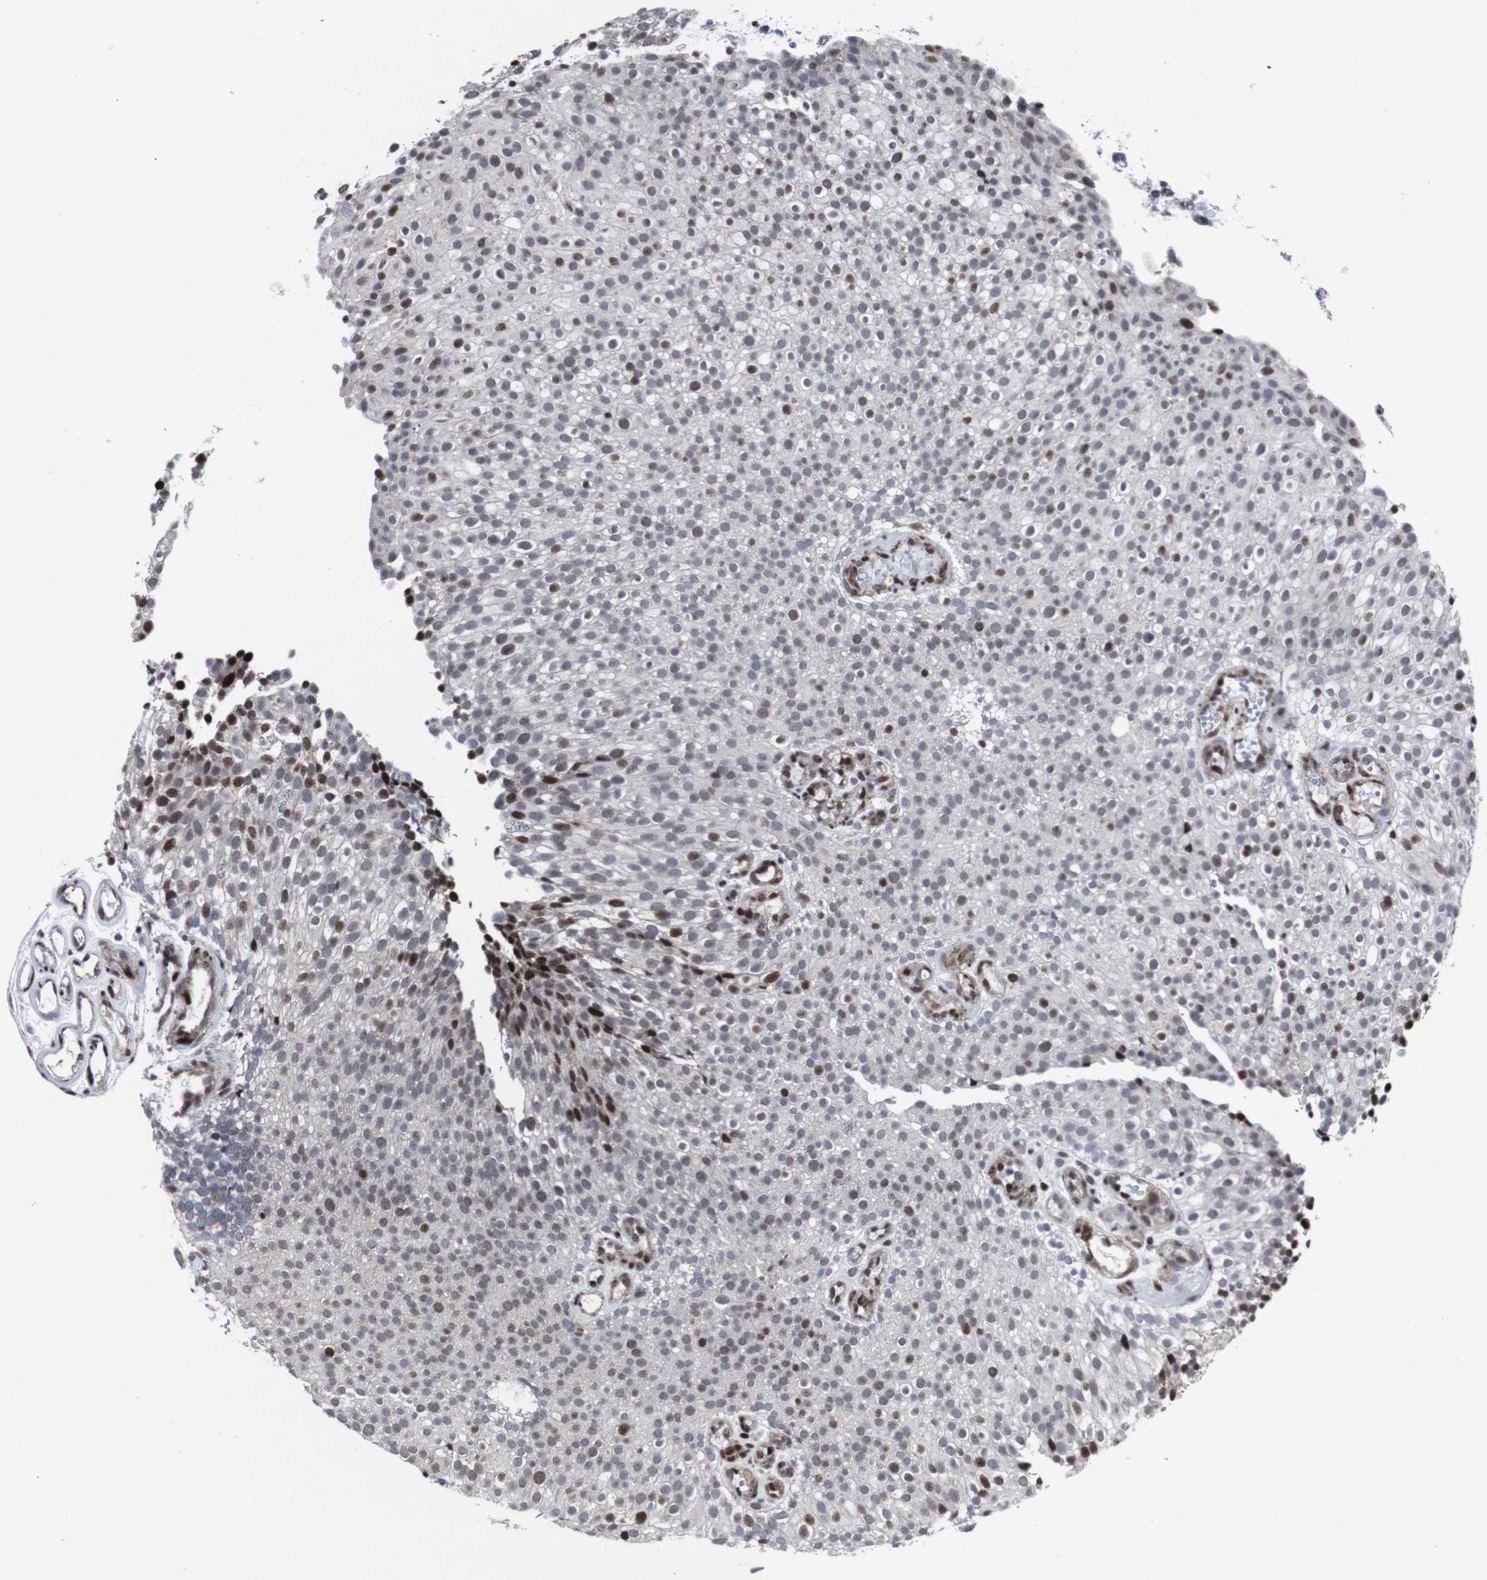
{"staining": {"intensity": "strong", "quantity": "25%-75%", "location": "nuclear"}, "tissue": "urothelial cancer", "cell_type": "Tumor cells", "image_type": "cancer", "snomed": [{"axis": "morphology", "description": "Urothelial carcinoma, Low grade"}, {"axis": "topography", "description": "Urinary bladder"}], "caption": "Strong nuclear expression for a protein is present in about 25%-75% of tumor cells of low-grade urothelial carcinoma using IHC.", "gene": "MLH1", "patient": {"sex": "male", "age": 78}}